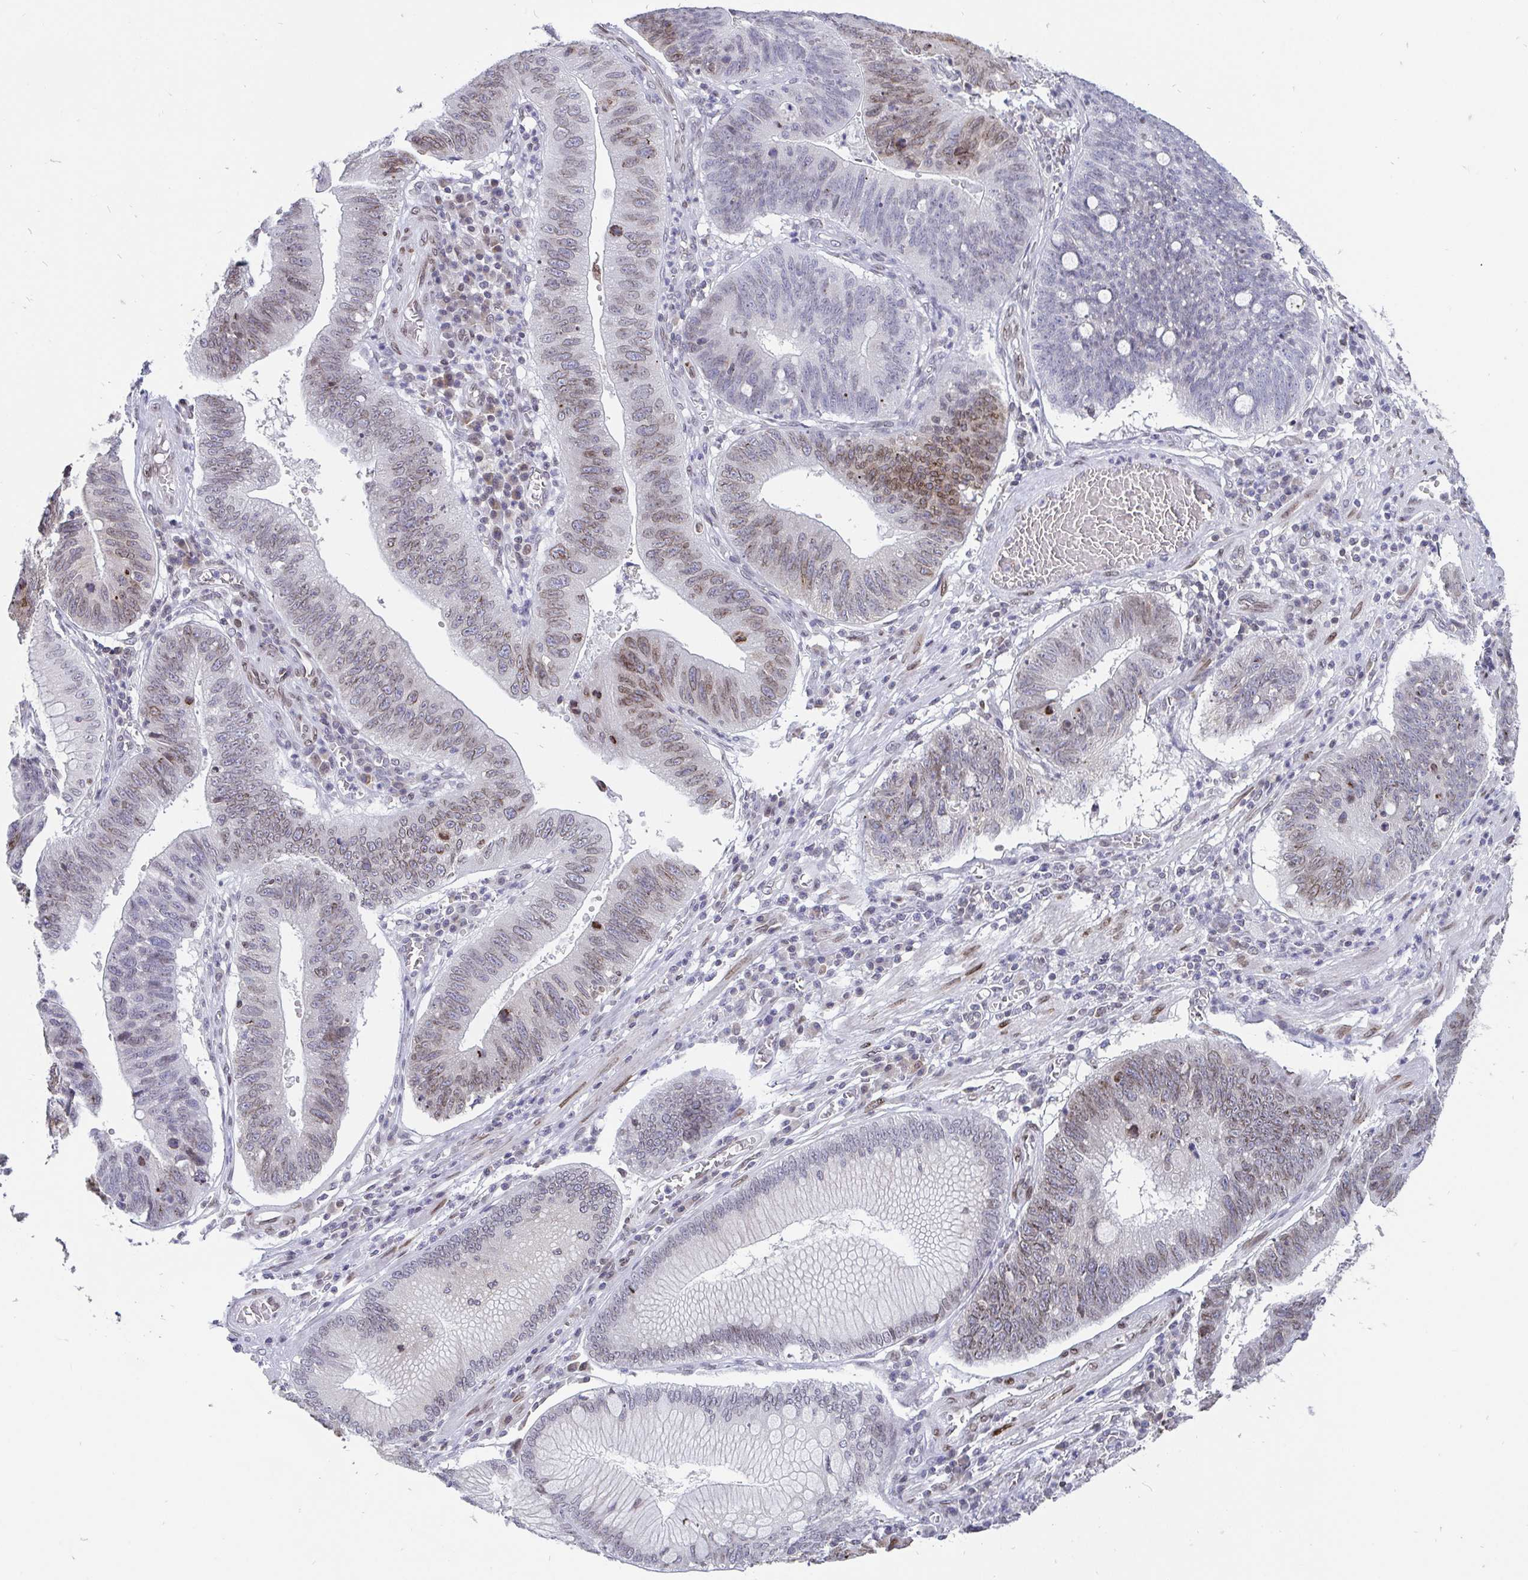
{"staining": {"intensity": "moderate", "quantity": "<25%", "location": "cytoplasmic/membranous,nuclear"}, "tissue": "stomach cancer", "cell_type": "Tumor cells", "image_type": "cancer", "snomed": [{"axis": "morphology", "description": "Adenocarcinoma, NOS"}, {"axis": "topography", "description": "Stomach"}], "caption": "Immunohistochemical staining of human stomach cancer displays moderate cytoplasmic/membranous and nuclear protein expression in about <25% of tumor cells. The protein of interest is shown in brown color, while the nuclei are stained blue.", "gene": "EMD", "patient": {"sex": "male", "age": 59}}